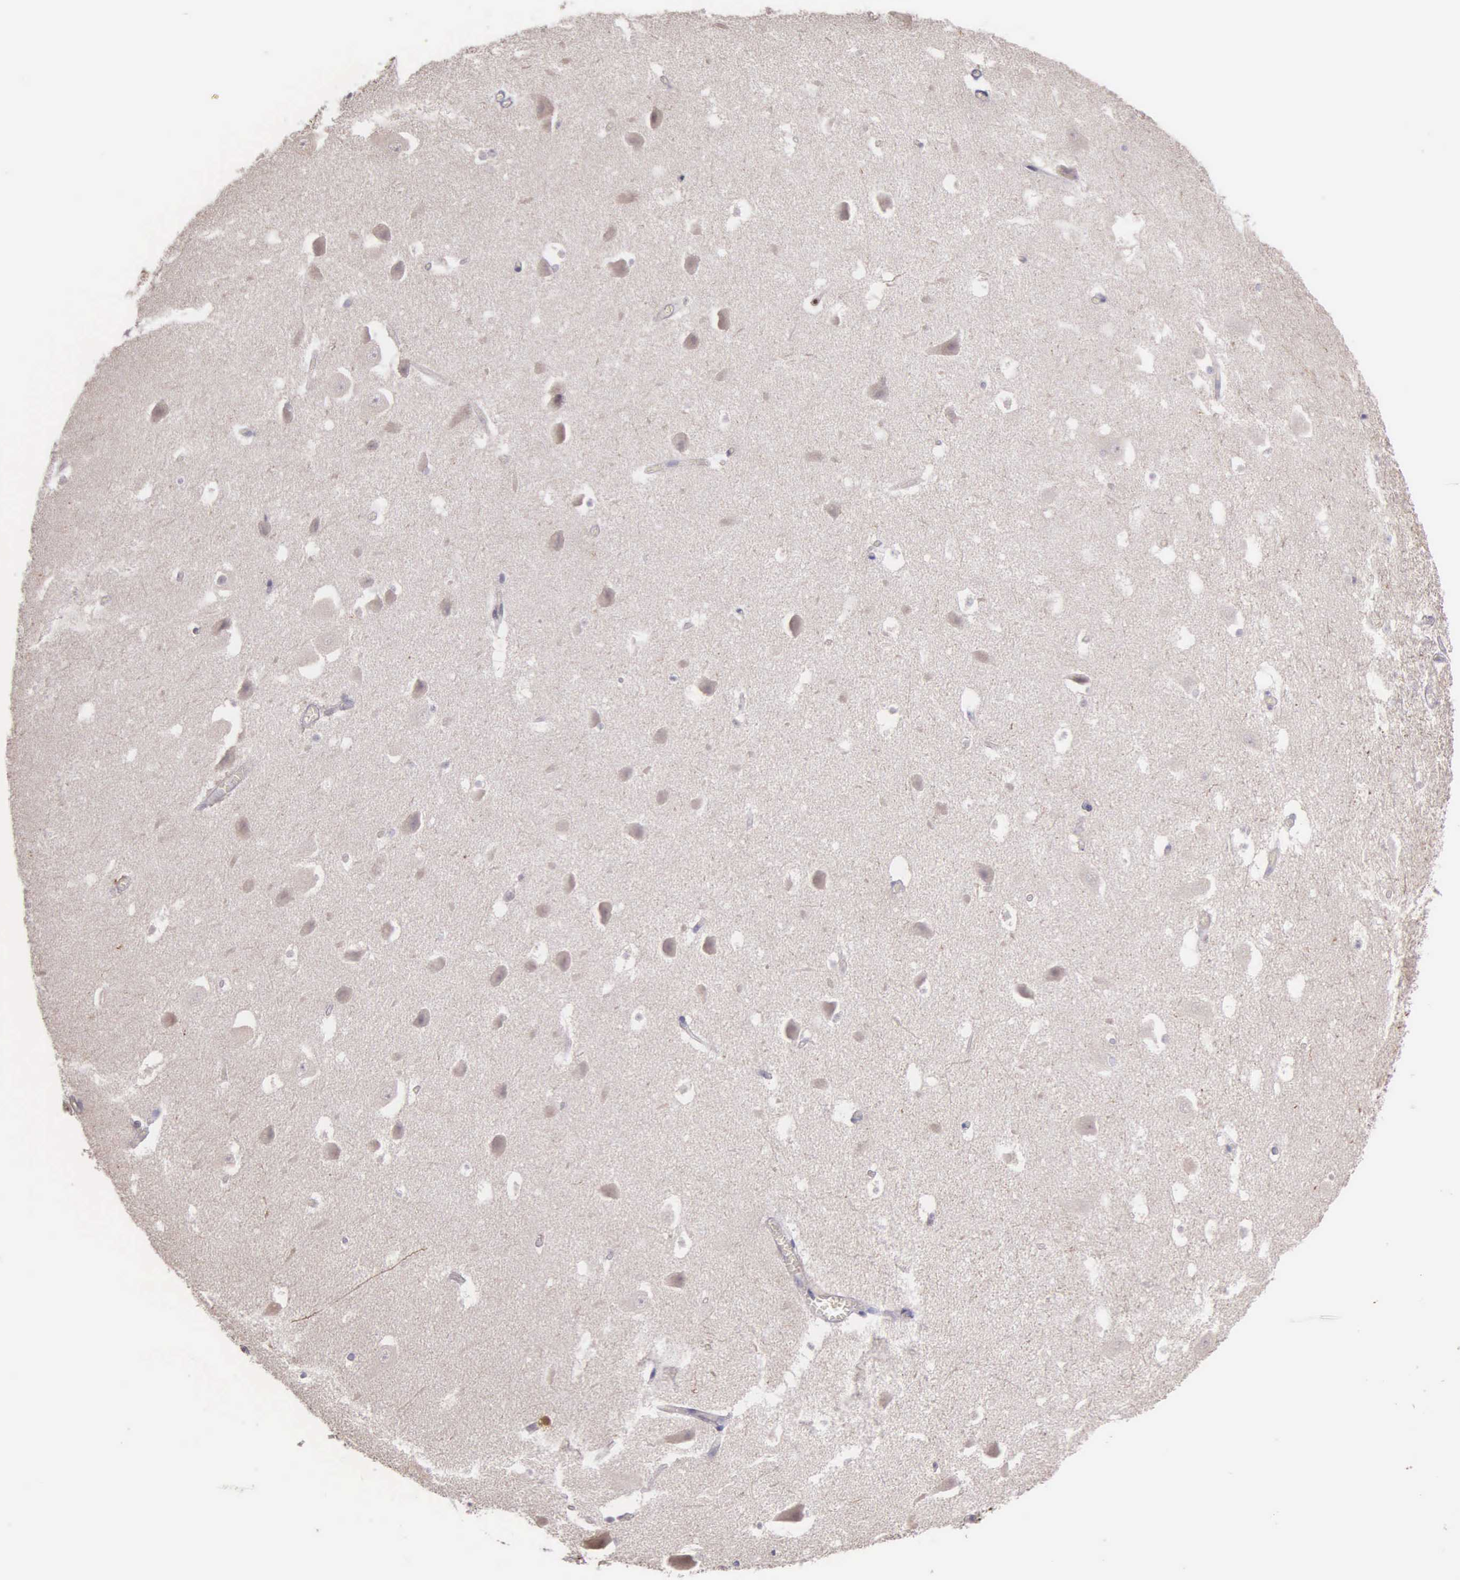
{"staining": {"intensity": "negative", "quantity": "none", "location": "none"}, "tissue": "hippocampus", "cell_type": "Glial cells", "image_type": "normal", "snomed": [{"axis": "morphology", "description": "Normal tissue, NOS"}, {"axis": "topography", "description": "Hippocampus"}], "caption": "Immunohistochemical staining of benign human hippocampus reveals no significant expression in glial cells.", "gene": "MCM5", "patient": {"sex": "male", "age": 45}}